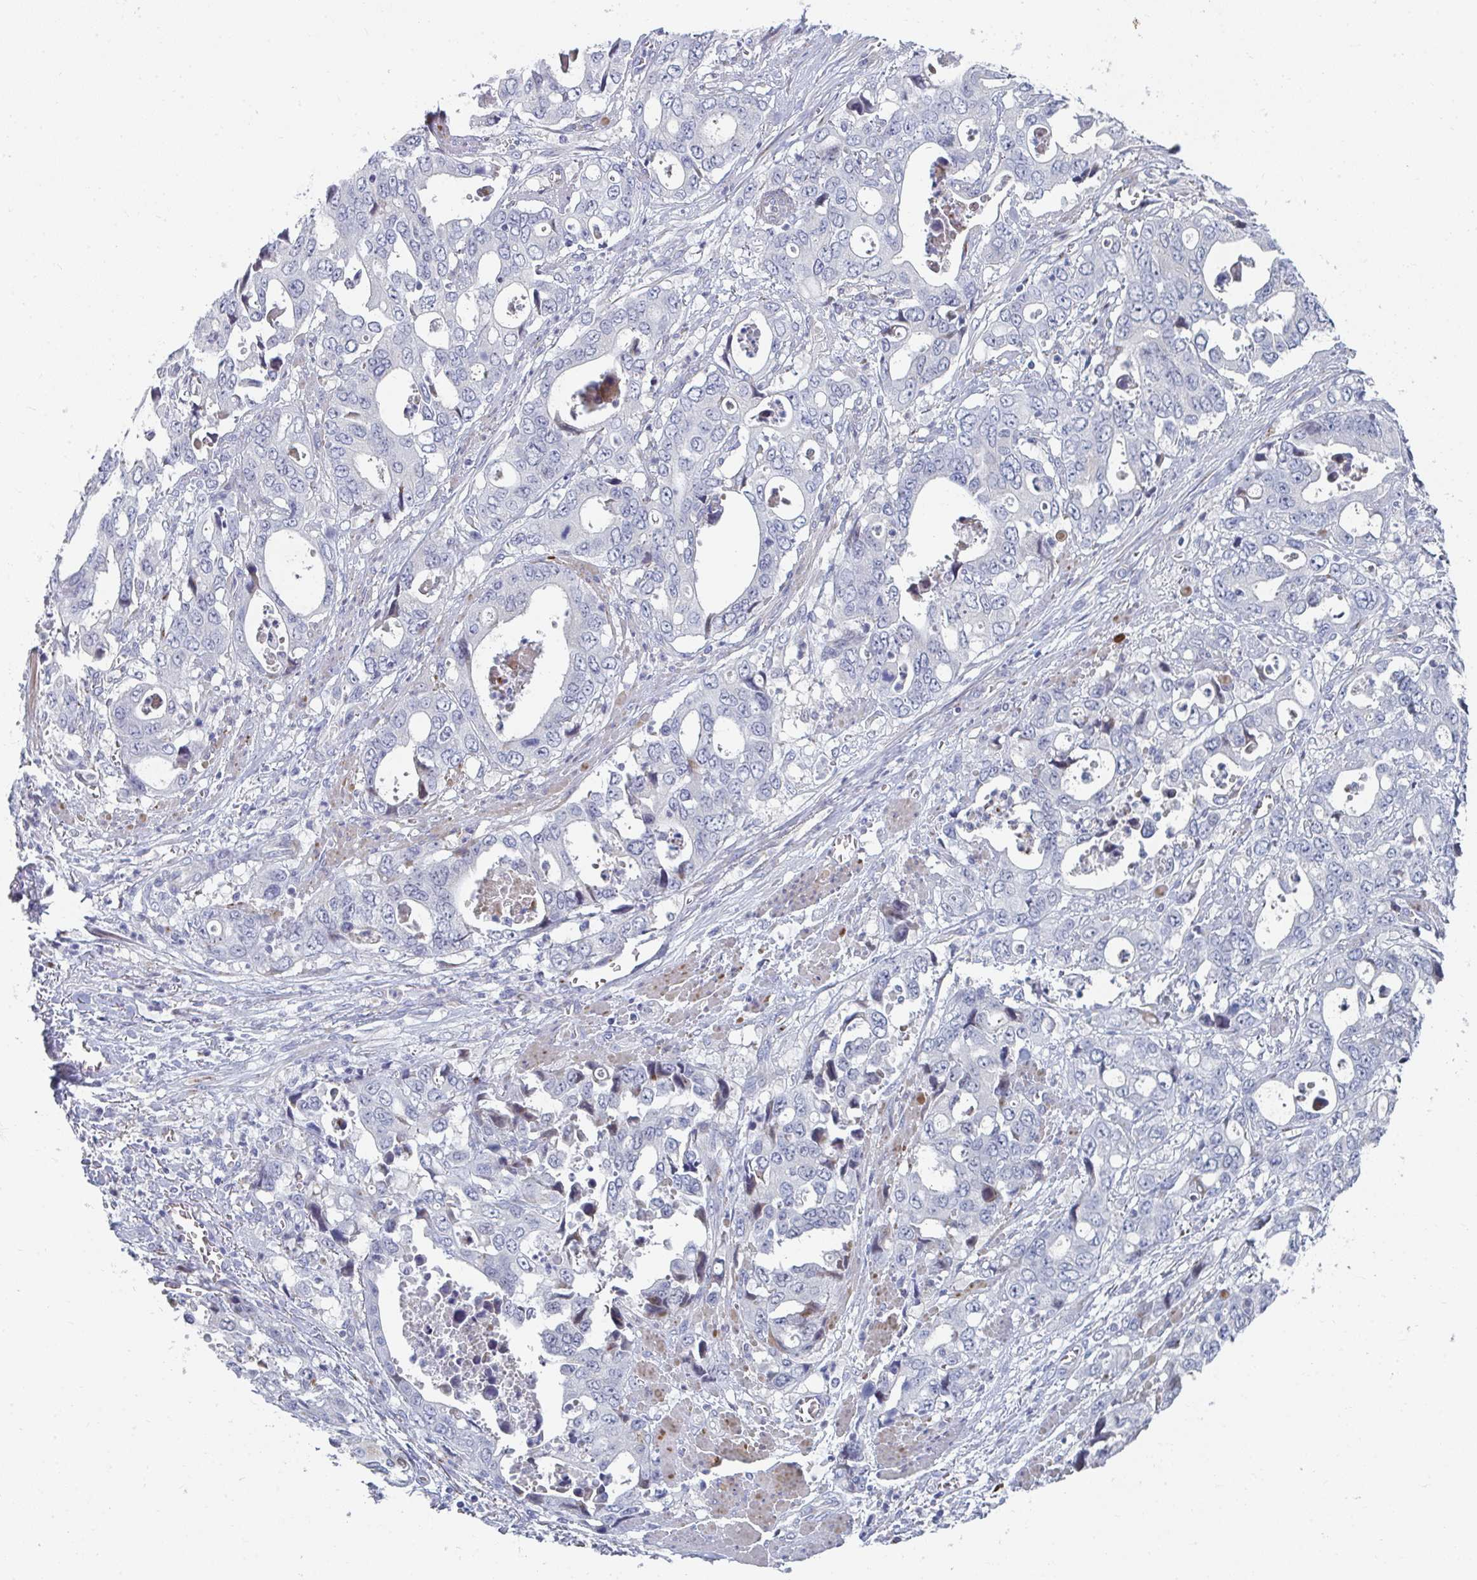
{"staining": {"intensity": "negative", "quantity": "none", "location": "none"}, "tissue": "stomach cancer", "cell_type": "Tumor cells", "image_type": "cancer", "snomed": [{"axis": "morphology", "description": "Adenocarcinoma, NOS"}, {"axis": "topography", "description": "Stomach, upper"}], "caption": "This is an IHC photomicrograph of human stomach cancer. There is no staining in tumor cells.", "gene": "PSMG1", "patient": {"sex": "male", "age": 74}}